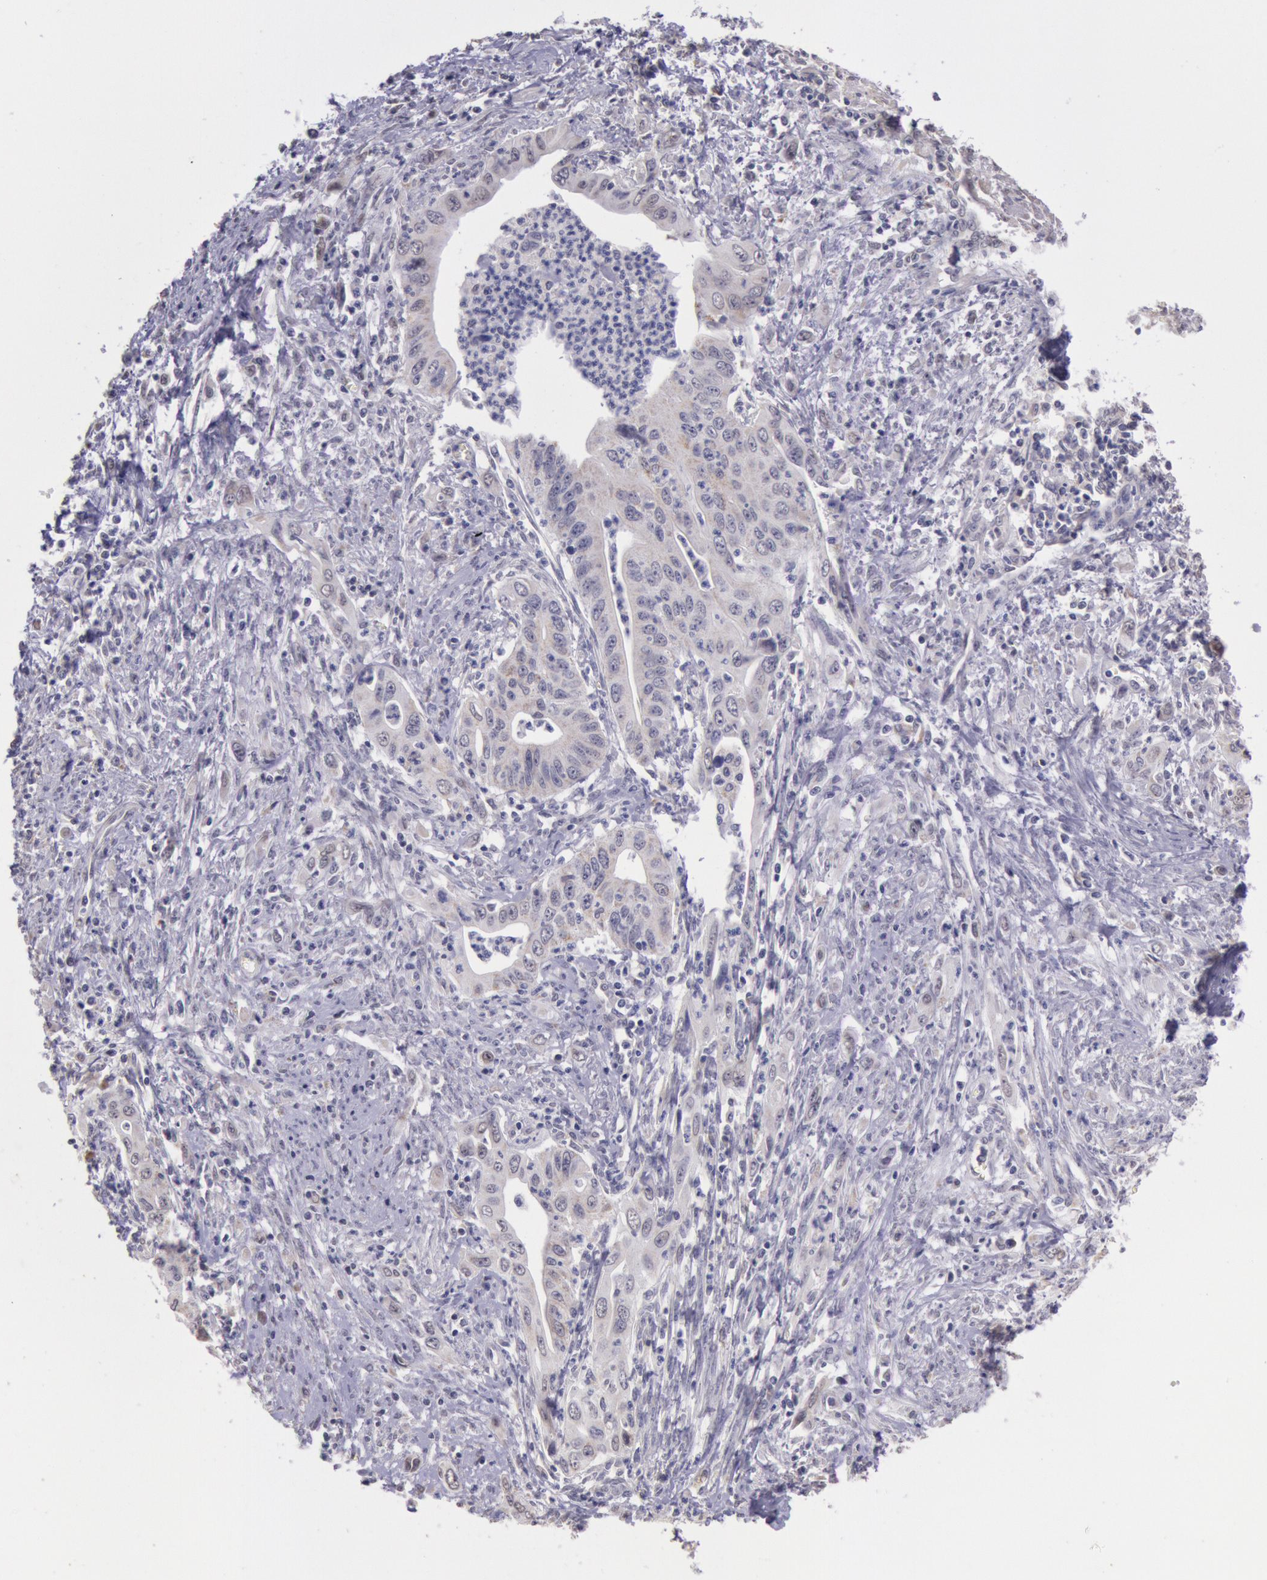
{"staining": {"intensity": "weak", "quantity": "25%-75%", "location": "cytoplasmic/membranous"}, "tissue": "cervical cancer", "cell_type": "Tumor cells", "image_type": "cancer", "snomed": [{"axis": "morphology", "description": "Normal tissue, NOS"}, {"axis": "morphology", "description": "Adenocarcinoma, NOS"}, {"axis": "topography", "description": "Cervix"}], "caption": "The micrograph exhibits immunohistochemical staining of cervical adenocarcinoma. There is weak cytoplasmic/membranous staining is appreciated in about 25%-75% of tumor cells. (IHC, brightfield microscopy, high magnification).", "gene": "FRMD6", "patient": {"sex": "female", "age": 34}}